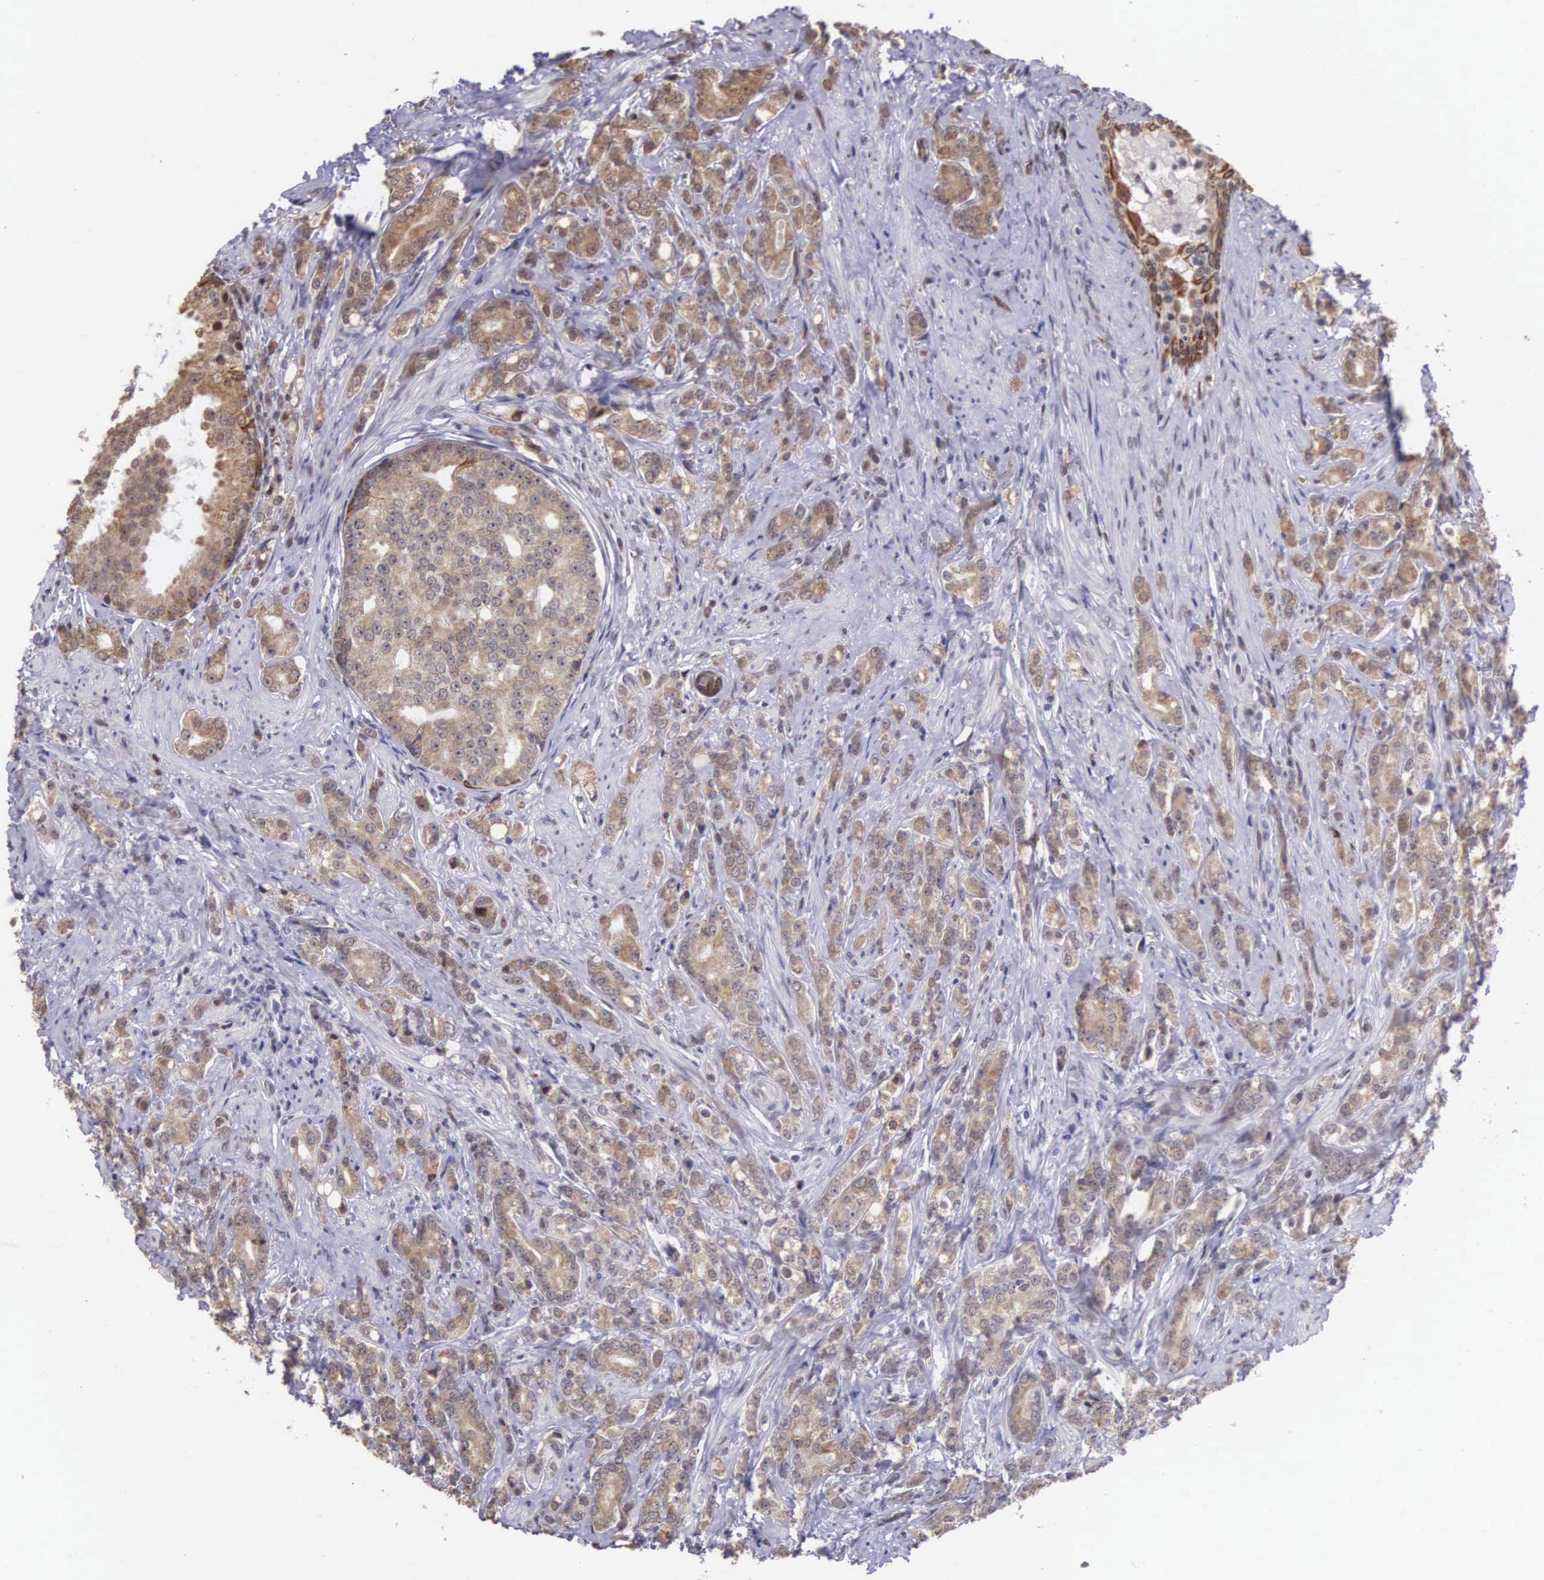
{"staining": {"intensity": "moderate", "quantity": ">75%", "location": "cytoplasmic/membranous"}, "tissue": "prostate cancer", "cell_type": "Tumor cells", "image_type": "cancer", "snomed": [{"axis": "morphology", "description": "Adenocarcinoma, Medium grade"}, {"axis": "topography", "description": "Prostate"}], "caption": "Immunohistochemical staining of human prostate cancer (adenocarcinoma (medium-grade)) shows medium levels of moderate cytoplasmic/membranous expression in about >75% of tumor cells.", "gene": "SLC25A21", "patient": {"sex": "male", "age": 59}}